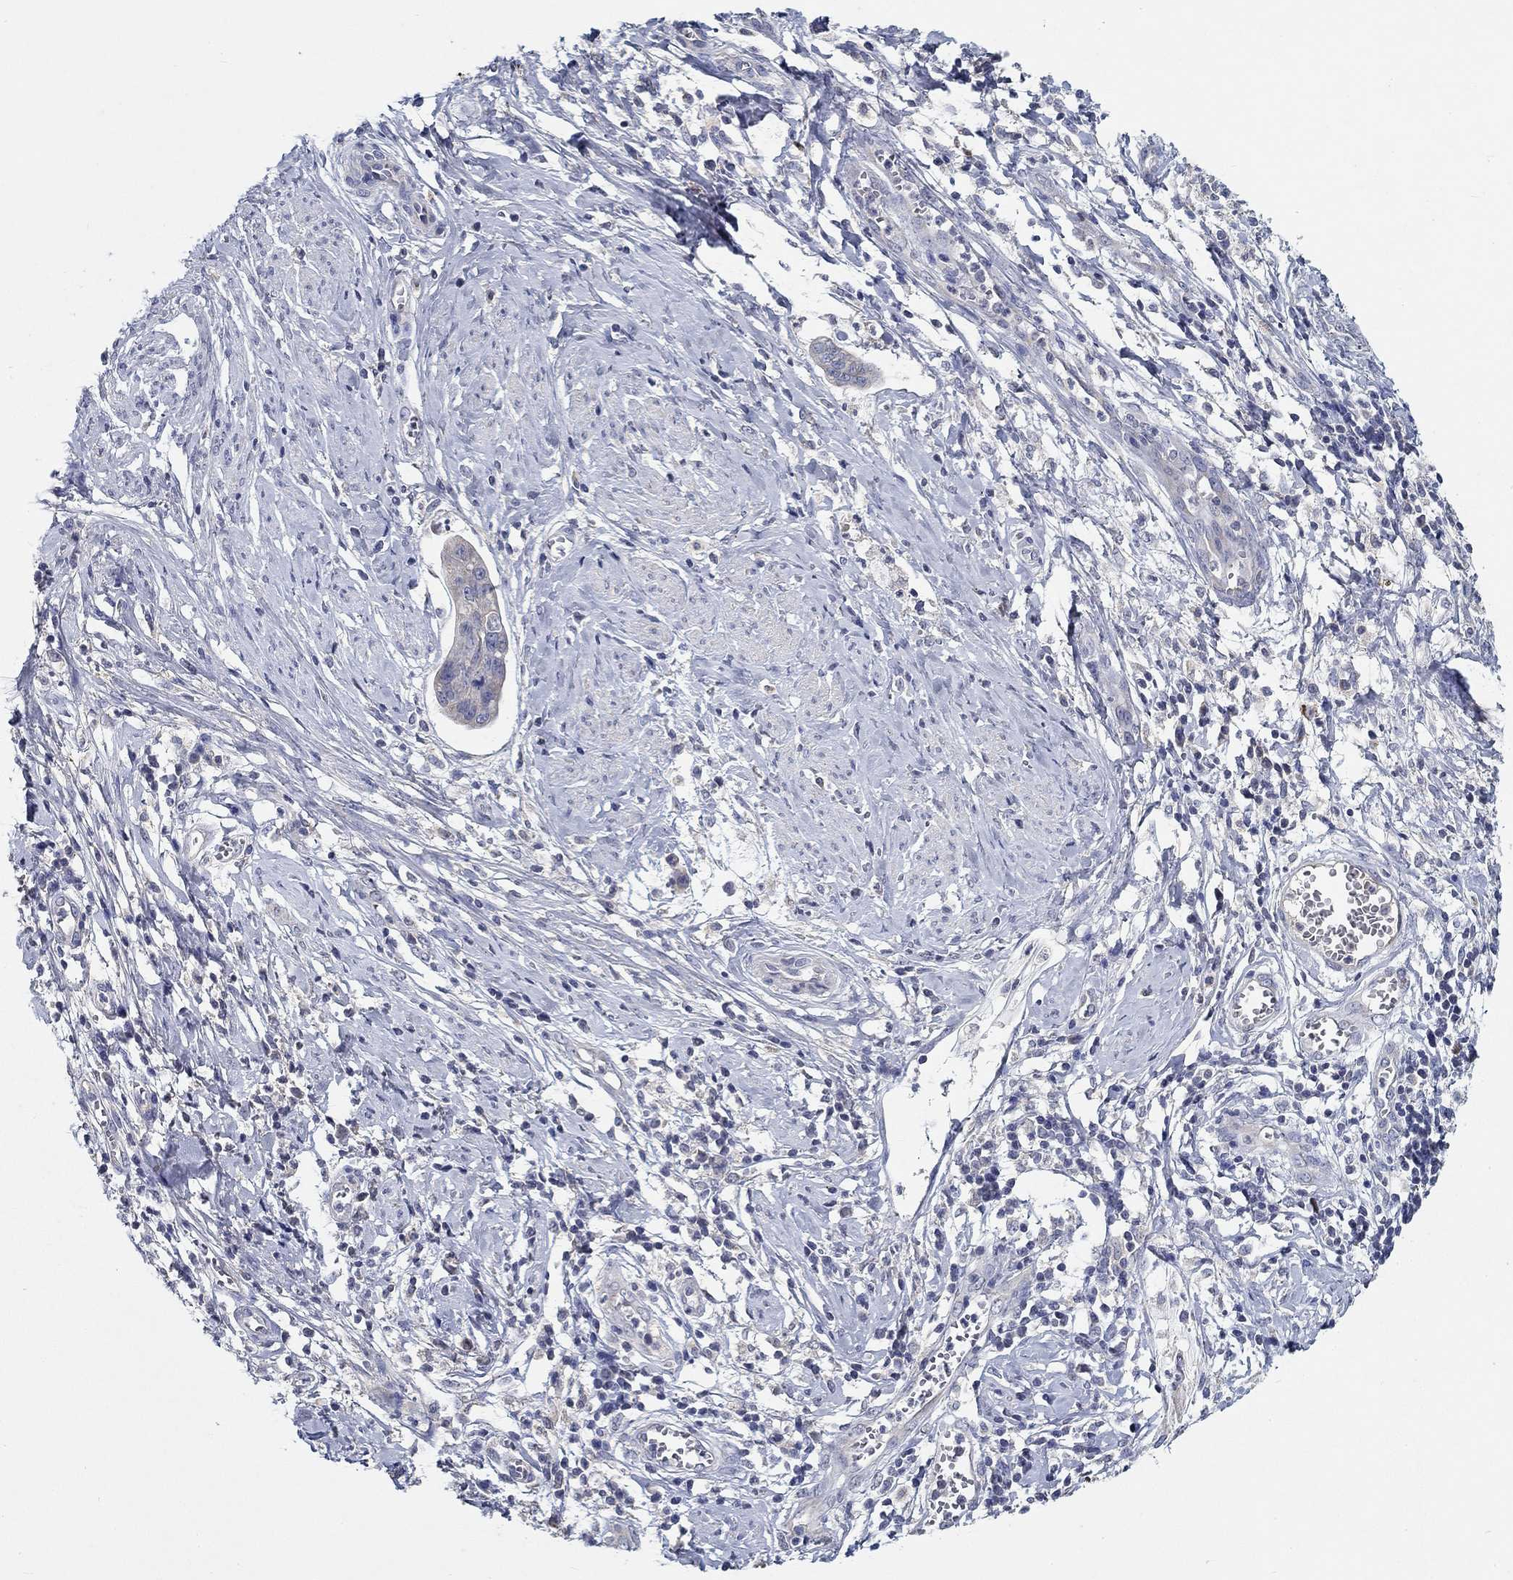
{"staining": {"intensity": "negative", "quantity": "none", "location": "none"}, "tissue": "cervical cancer", "cell_type": "Tumor cells", "image_type": "cancer", "snomed": [{"axis": "morphology", "description": "Adenocarcinoma, NOS"}, {"axis": "topography", "description": "Cervix"}], "caption": "Cervical cancer was stained to show a protein in brown. There is no significant expression in tumor cells.", "gene": "PROZ", "patient": {"sex": "female", "age": 44}}